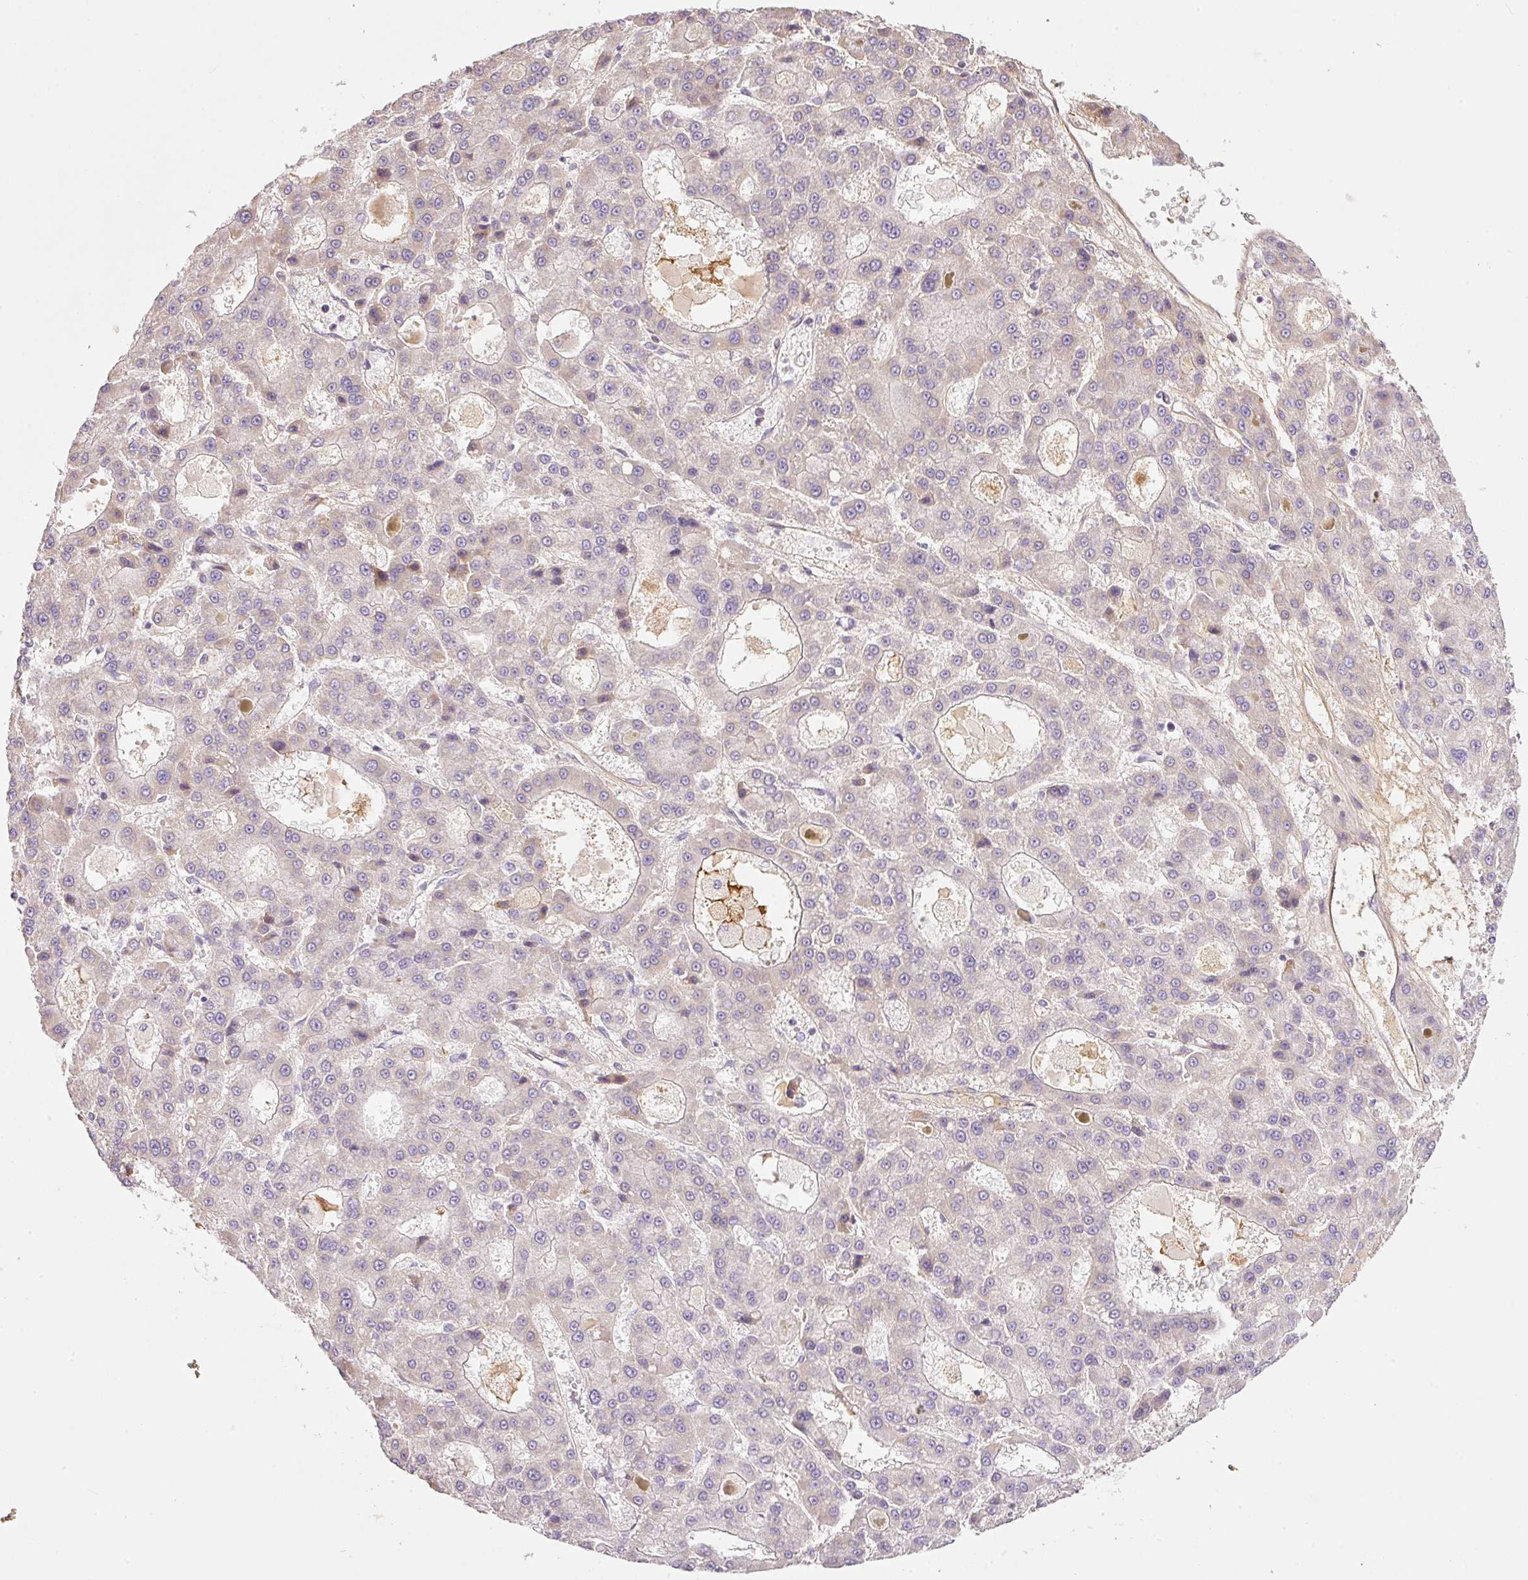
{"staining": {"intensity": "negative", "quantity": "none", "location": "none"}, "tissue": "liver cancer", "cell_type": "Tumor cells", "image_type": "cancer", "snomed": [{"axis": "morphology", "description": "Carcinoma, Hepatocellular, NOS"}, {"axis": "topography", "description": "Liver"}], "caption": "Photomicrograph shows no protein positivity in tumor cells of liver cancer (hepatocellular carcinoma) tissue.", "gene": "KPNA5", "patient": {"sex": "male", "age": 70}}